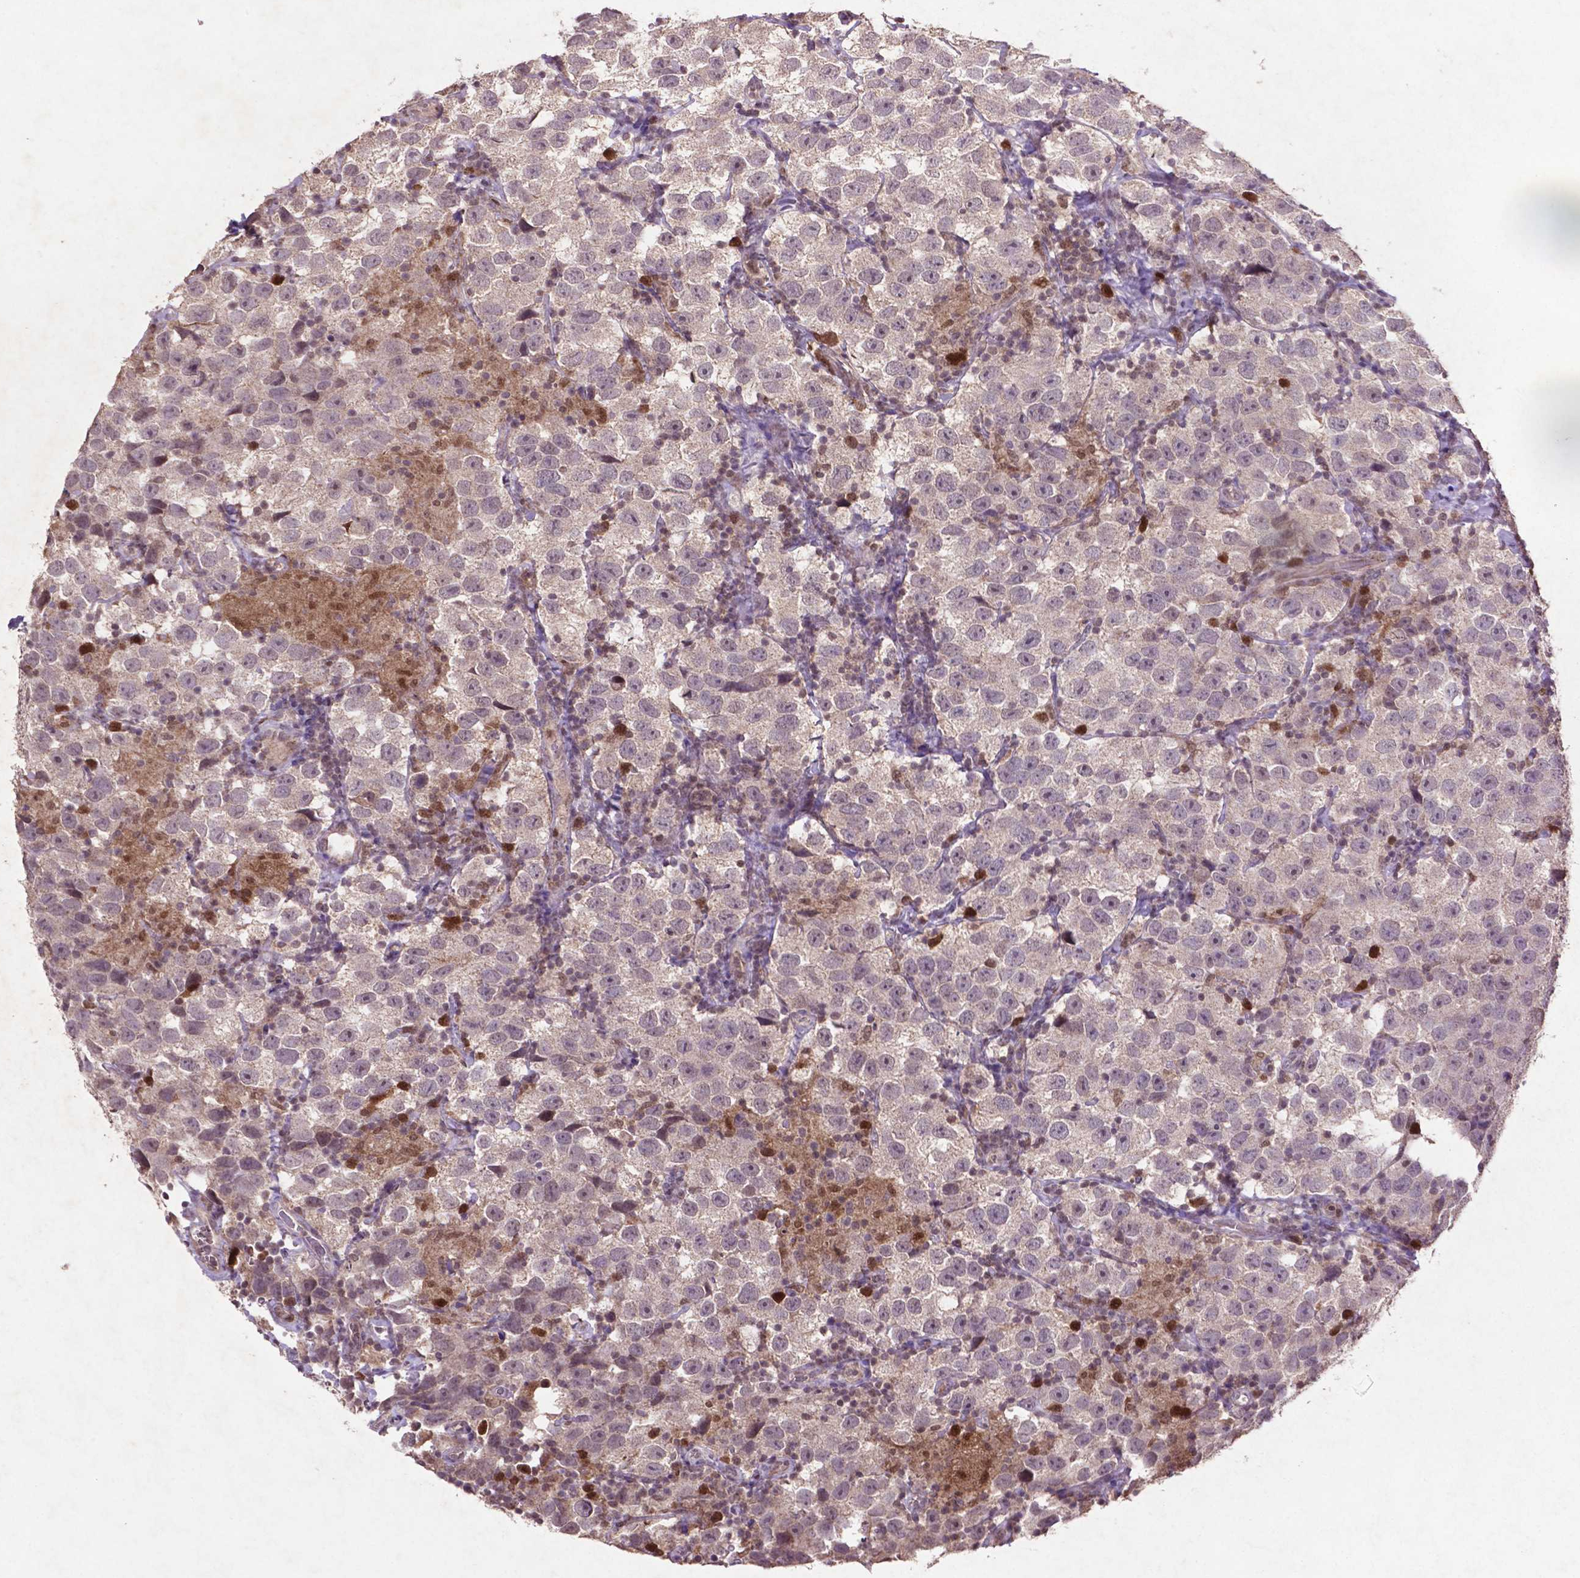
{"staining": {"intensity": "negative", "quantity": "none", "location": "none"}, "tissue": "testis cancer", "cell_type": "Tumor cells", "image_type": "cancer", "snomed": [{"axis": "morphology", "description": "Seminoma, NOS"}, {"axis": "topography", "description": "Testis"}], "caption": "High power microscopy image of an immunohistochemistry histopathology image of testis cancer, revealing no significant expression in tumor cells. (Stains: DAB IHC with hematoxylin counter stain, Microscopy: brightfield microscopy at high magnification).", "gene": "GLRX", "patient": {"sex": "male", "age": 26}}